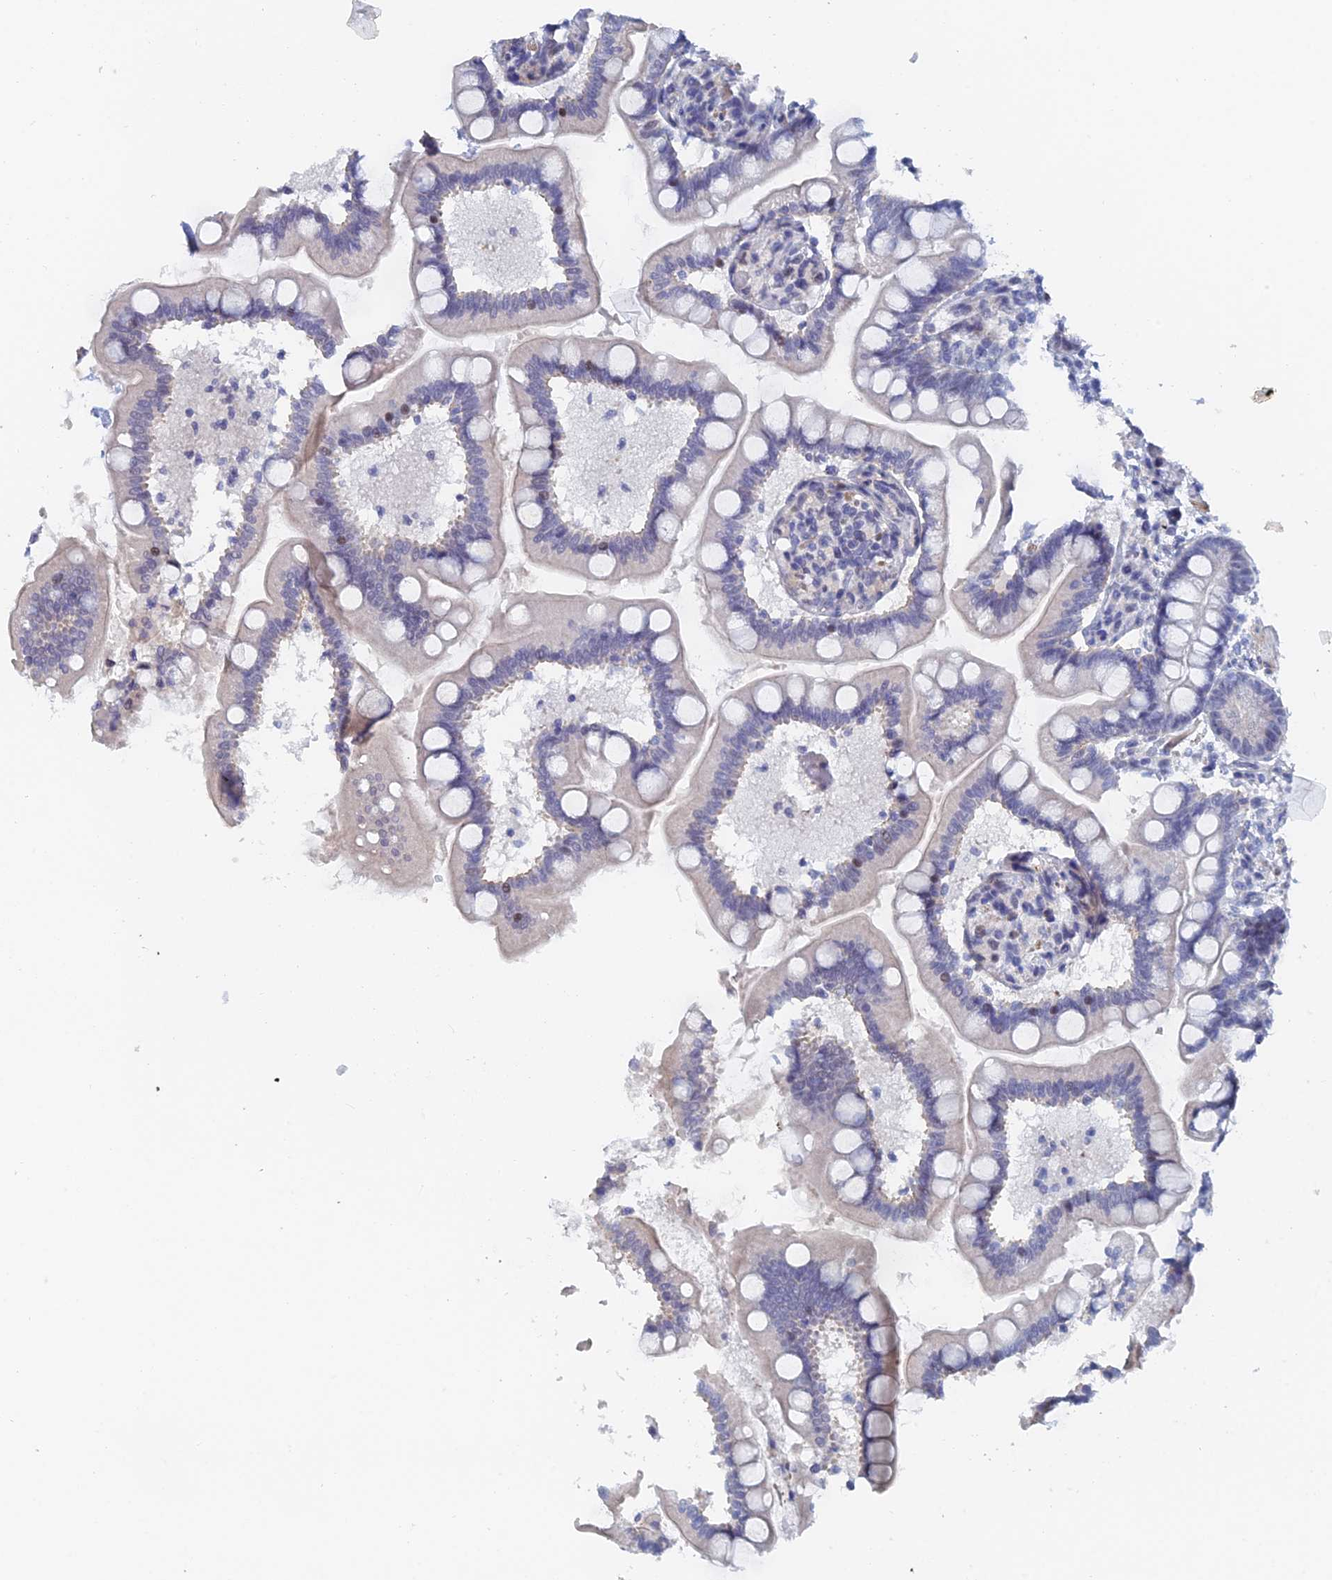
{"staining": {"intensity": "moderate", "quantity": "<25%", "location": "cytoplasmic/membranous,nuclear"}, "tissue": "small intestine", "cell_type": "Glandular cells", "image_type": "normal", "snomed": [{"axis": "morphology", "description": "Normal tissue, NOS"}, {"axis": "topography", "description": "Small intestine"}], "caption": "High-magnification brightfield microscopy of benign small intestine stained with DAB (3,3'-diaminobenzidine) (brown) and counterstained with hematoxylin (blue). glandular cells exhibit moderate cytoplasmic/membranous,nuclear expression is identified in about<25% of cells.", "gene": "GMNC", "patient": {"sex": "female", "age": 64}}